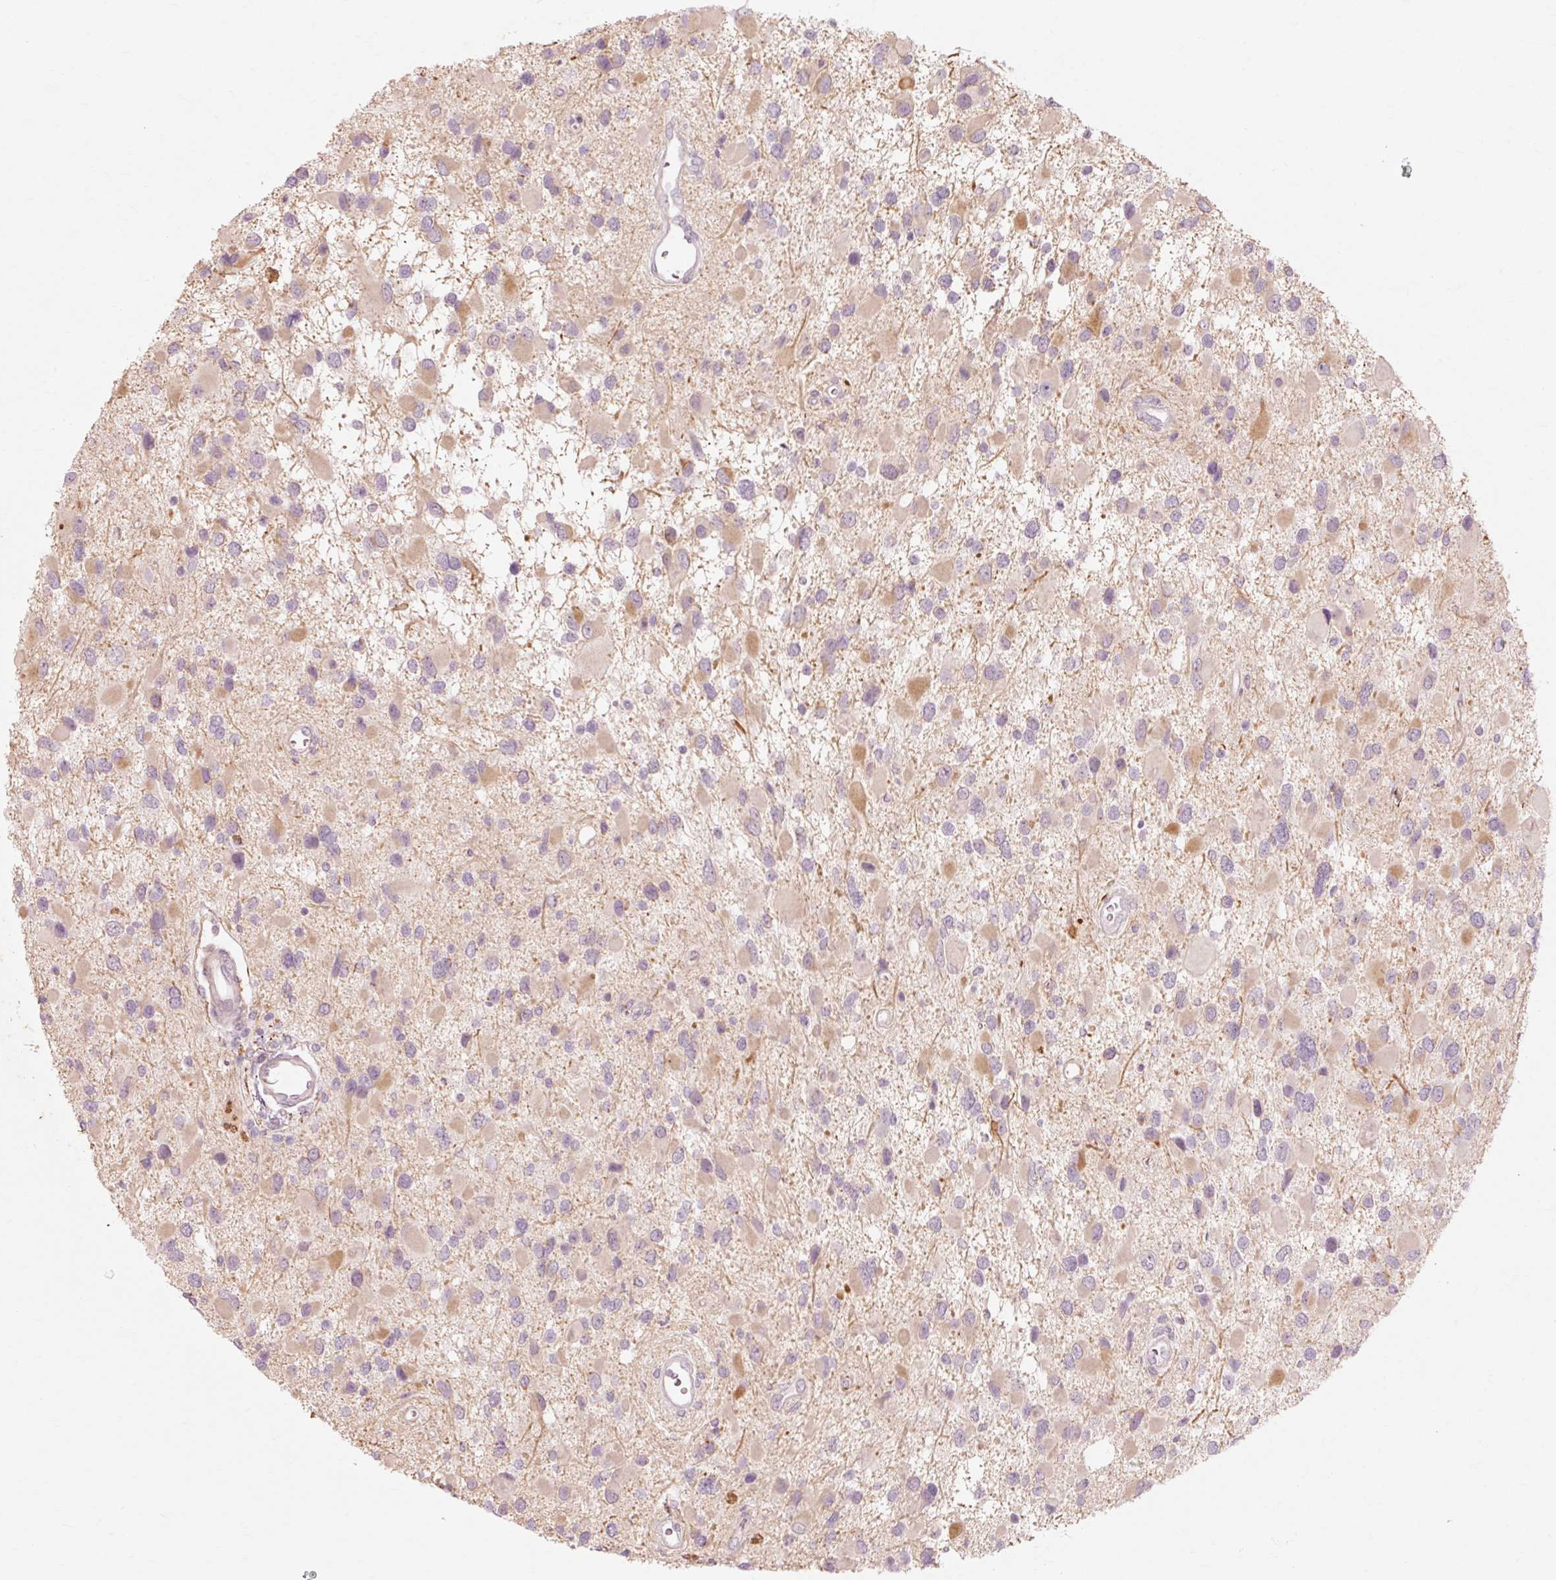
{"staining": {"intensity": "negative", "quantity": "none", "location": "none"}, "tissue": "glioma", "cell_type": "Tumor cells", "image_type": "cancer", "snomed": [{"axis": "morphology", "description": "Glioma, malignant, High grade"}, {"axis": "topography", "description": "Brain"}], "caption": "Immunohistochemical staining of high-grade glioma (malignant) shows no significant positivity in tumor cells.", "gene": "TRIM73", "patient": {"sex": "male", "age": 53}}